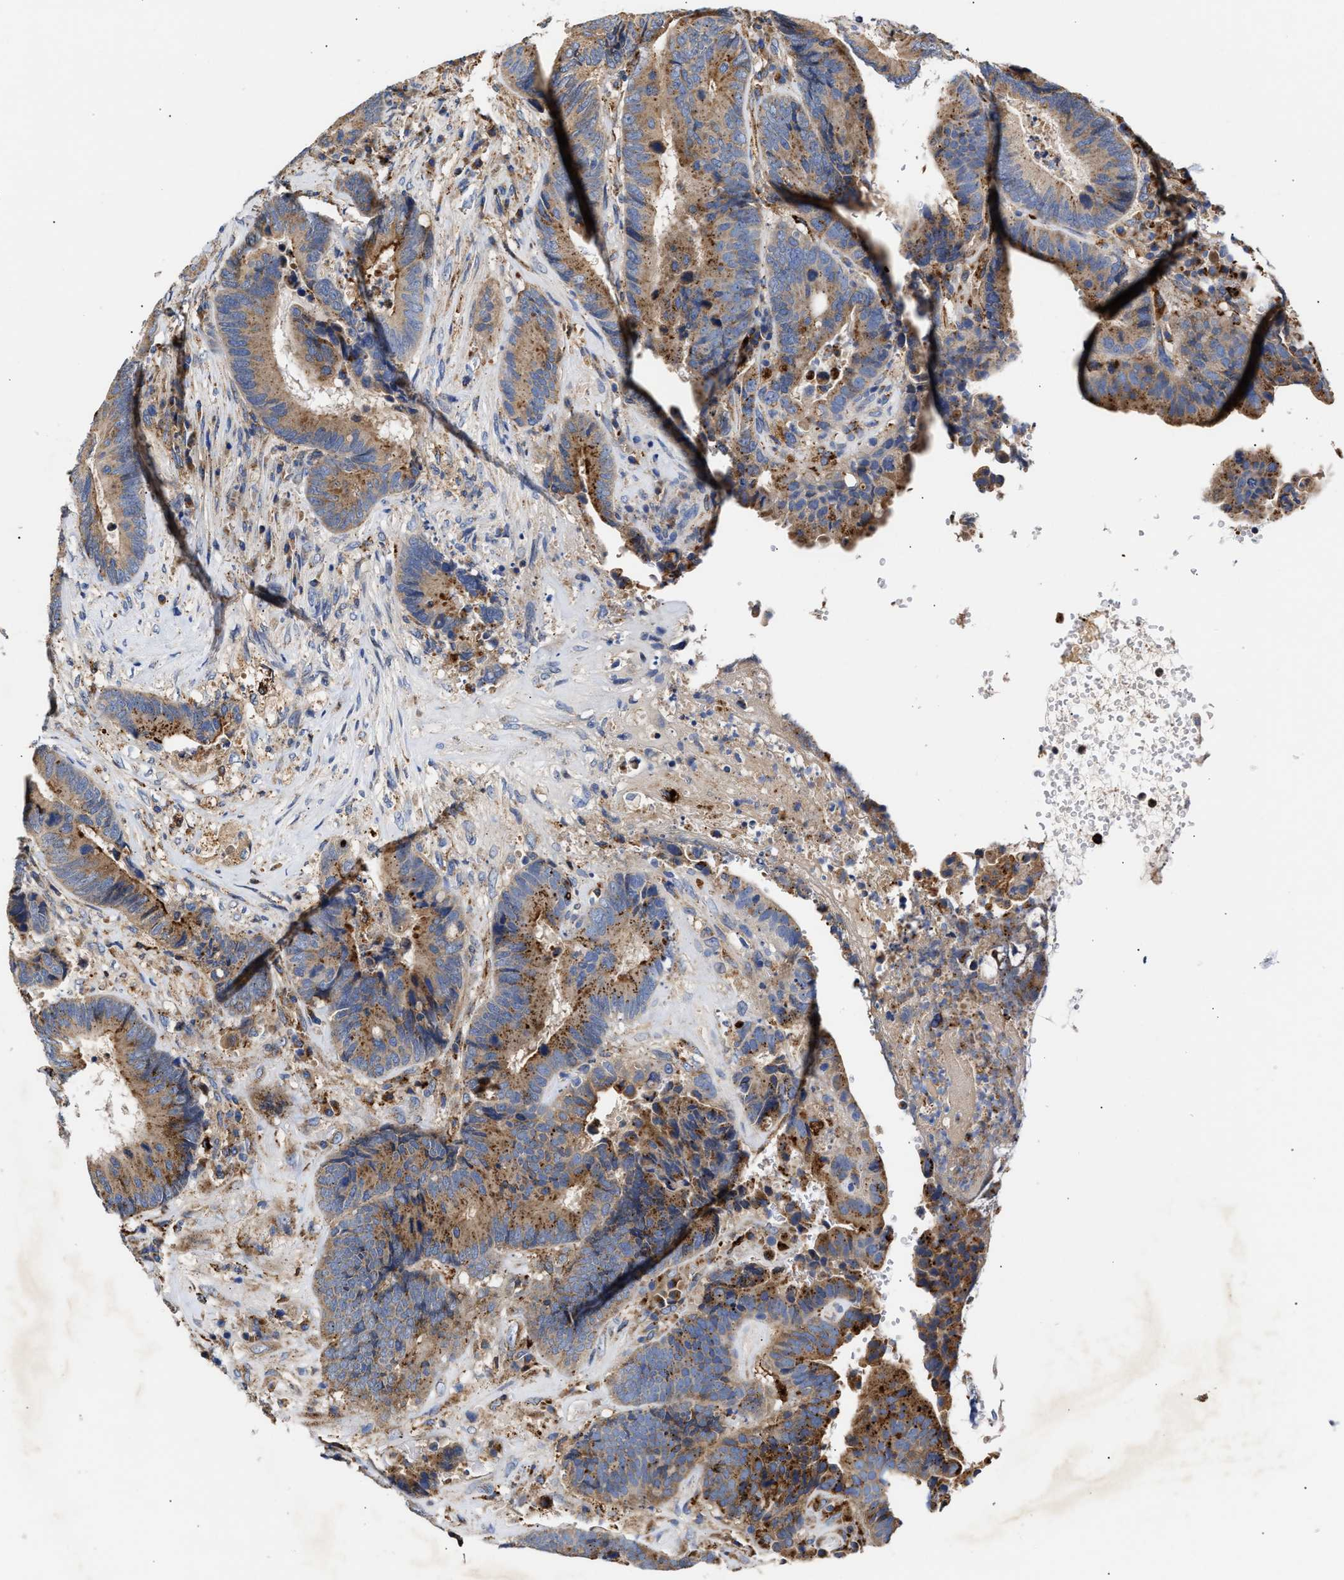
{"staining": {"intensity": "moderate", "quantity": ">75%", "location": "cytoplasmic/membranous"}, "tissue": "colorectal cancer", "cell_type": "Tumor cells", "image_type": "cancer", "snomed": [{"axis": "morphology", "description": "Adenocarcinoma, NOS"}, {"axis": "topography", "description": "Rectum"}], "caption": "DAB (3,3'-diaminobenzidine) immunohistochemical staining of human colorectal cancer demonstrates moderate cytoplasmic/membranous protein staining in about >75% of tumor cells. The staining was performed using DAB to visualize the protein expression in brown, while the nuclei were stained in blue with hematoxylin (Magnification: 20x).", "gene": "CCDC146", "patient": {"sex": "female", "age": 89}}